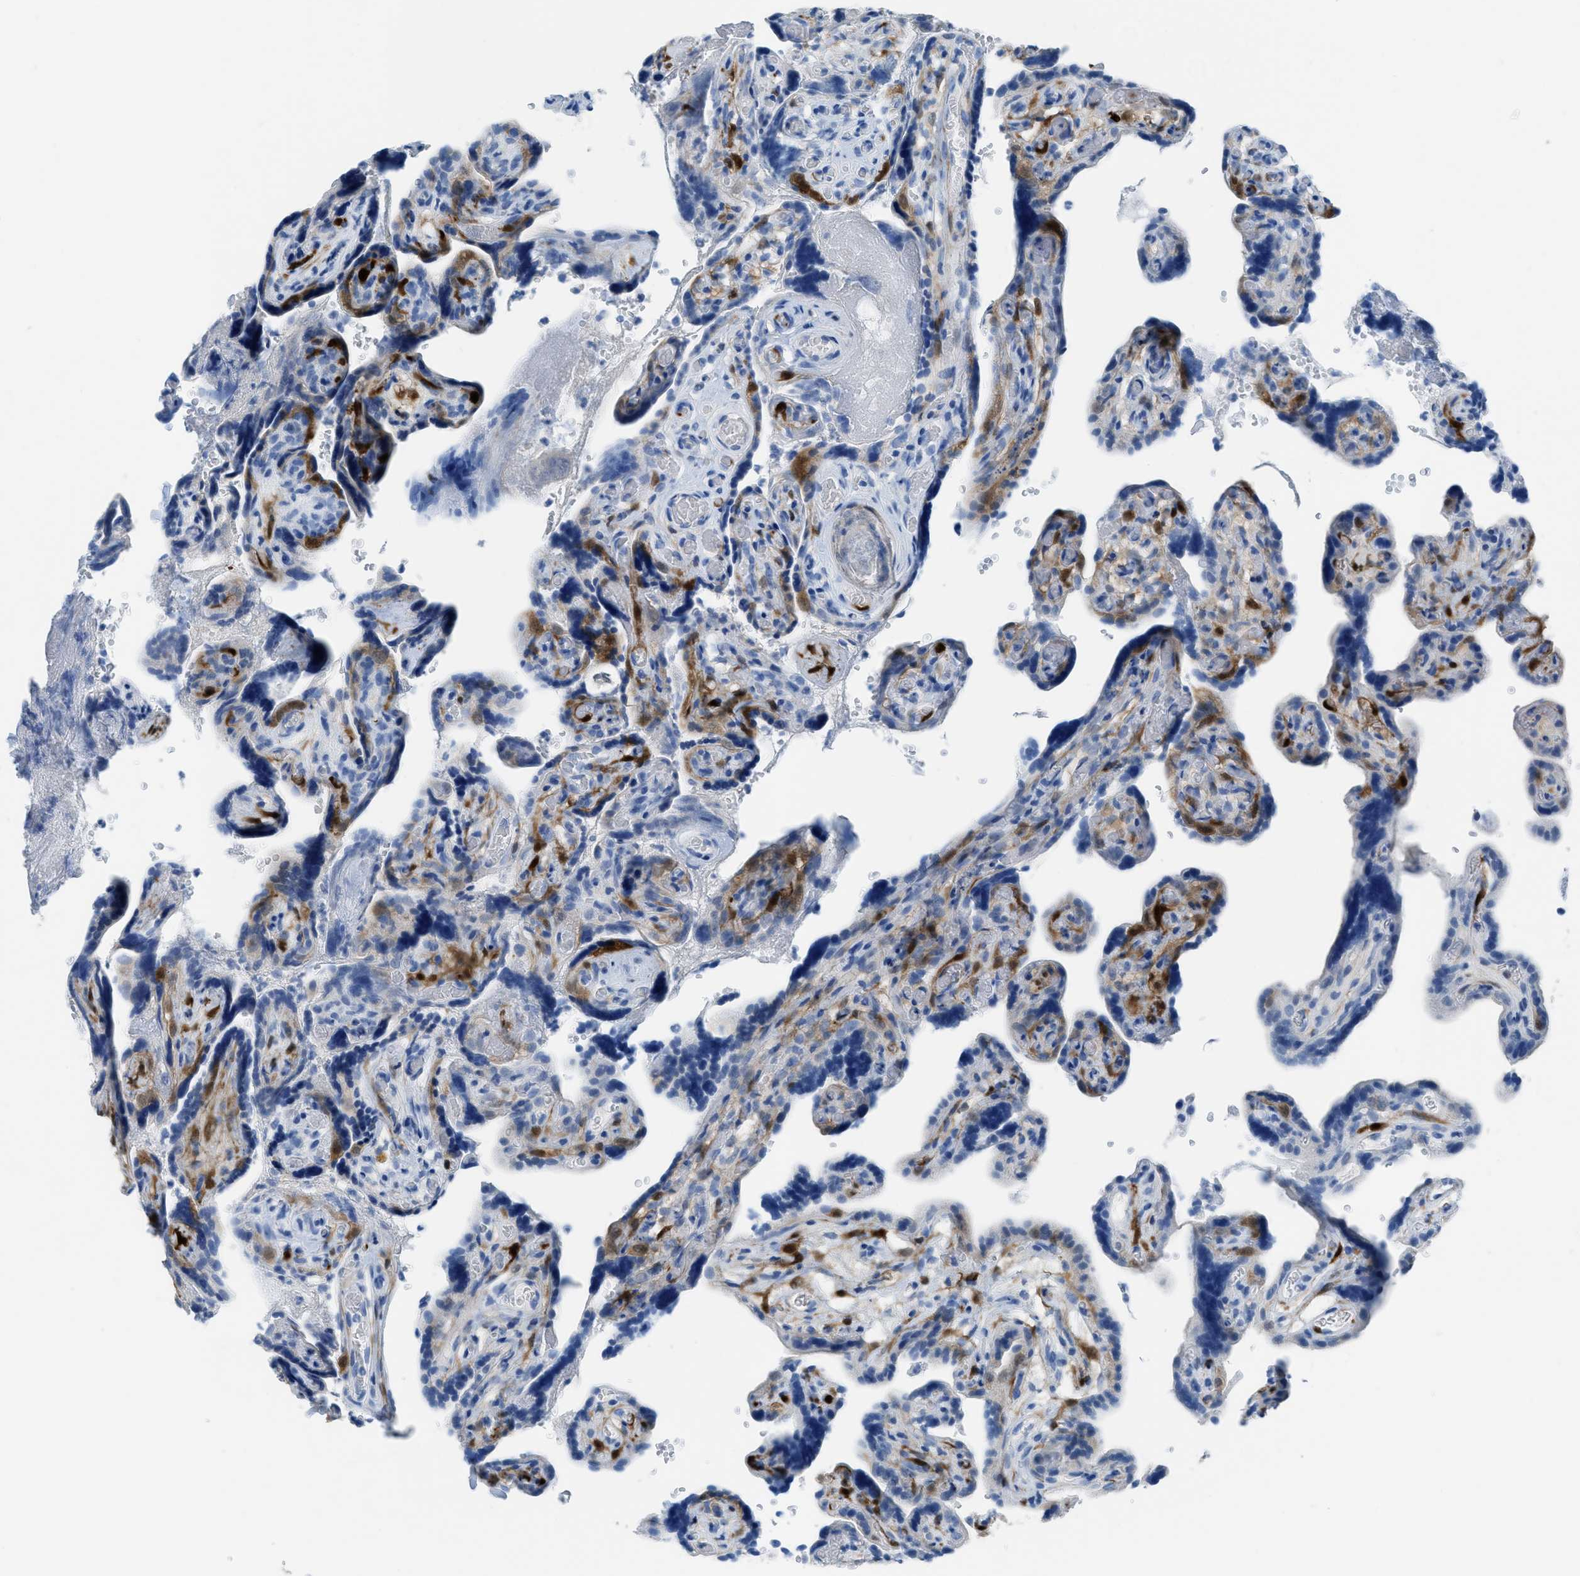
{"staining": {"intensity": "moderate", "quantity": "<25%", "location": "cytoplasmic/membranous"}, "tissue": "placenta", "cell_type": "Trophoblastic cells", "image_type": "normal", "snomed": [{"axis": "morphology", "description": "Normal tissue, NOS"}, {"axis": "topography", "description": "Placenta"}], "caption": "The photomicrograph exhibits immunohistochemical staining of benign placenta. There is moderate cytoplasmic/membranous positivity is present in approximately <25% of trophoblastic cells. The staining was performed using DAB (3,3'-diaminobenzidine), with brown indicating positive protein expression. Nuclei are stained blue with hematoxylin.", "gene": "CDKN2A", "patient": {"sex": "female", "age": 30}}